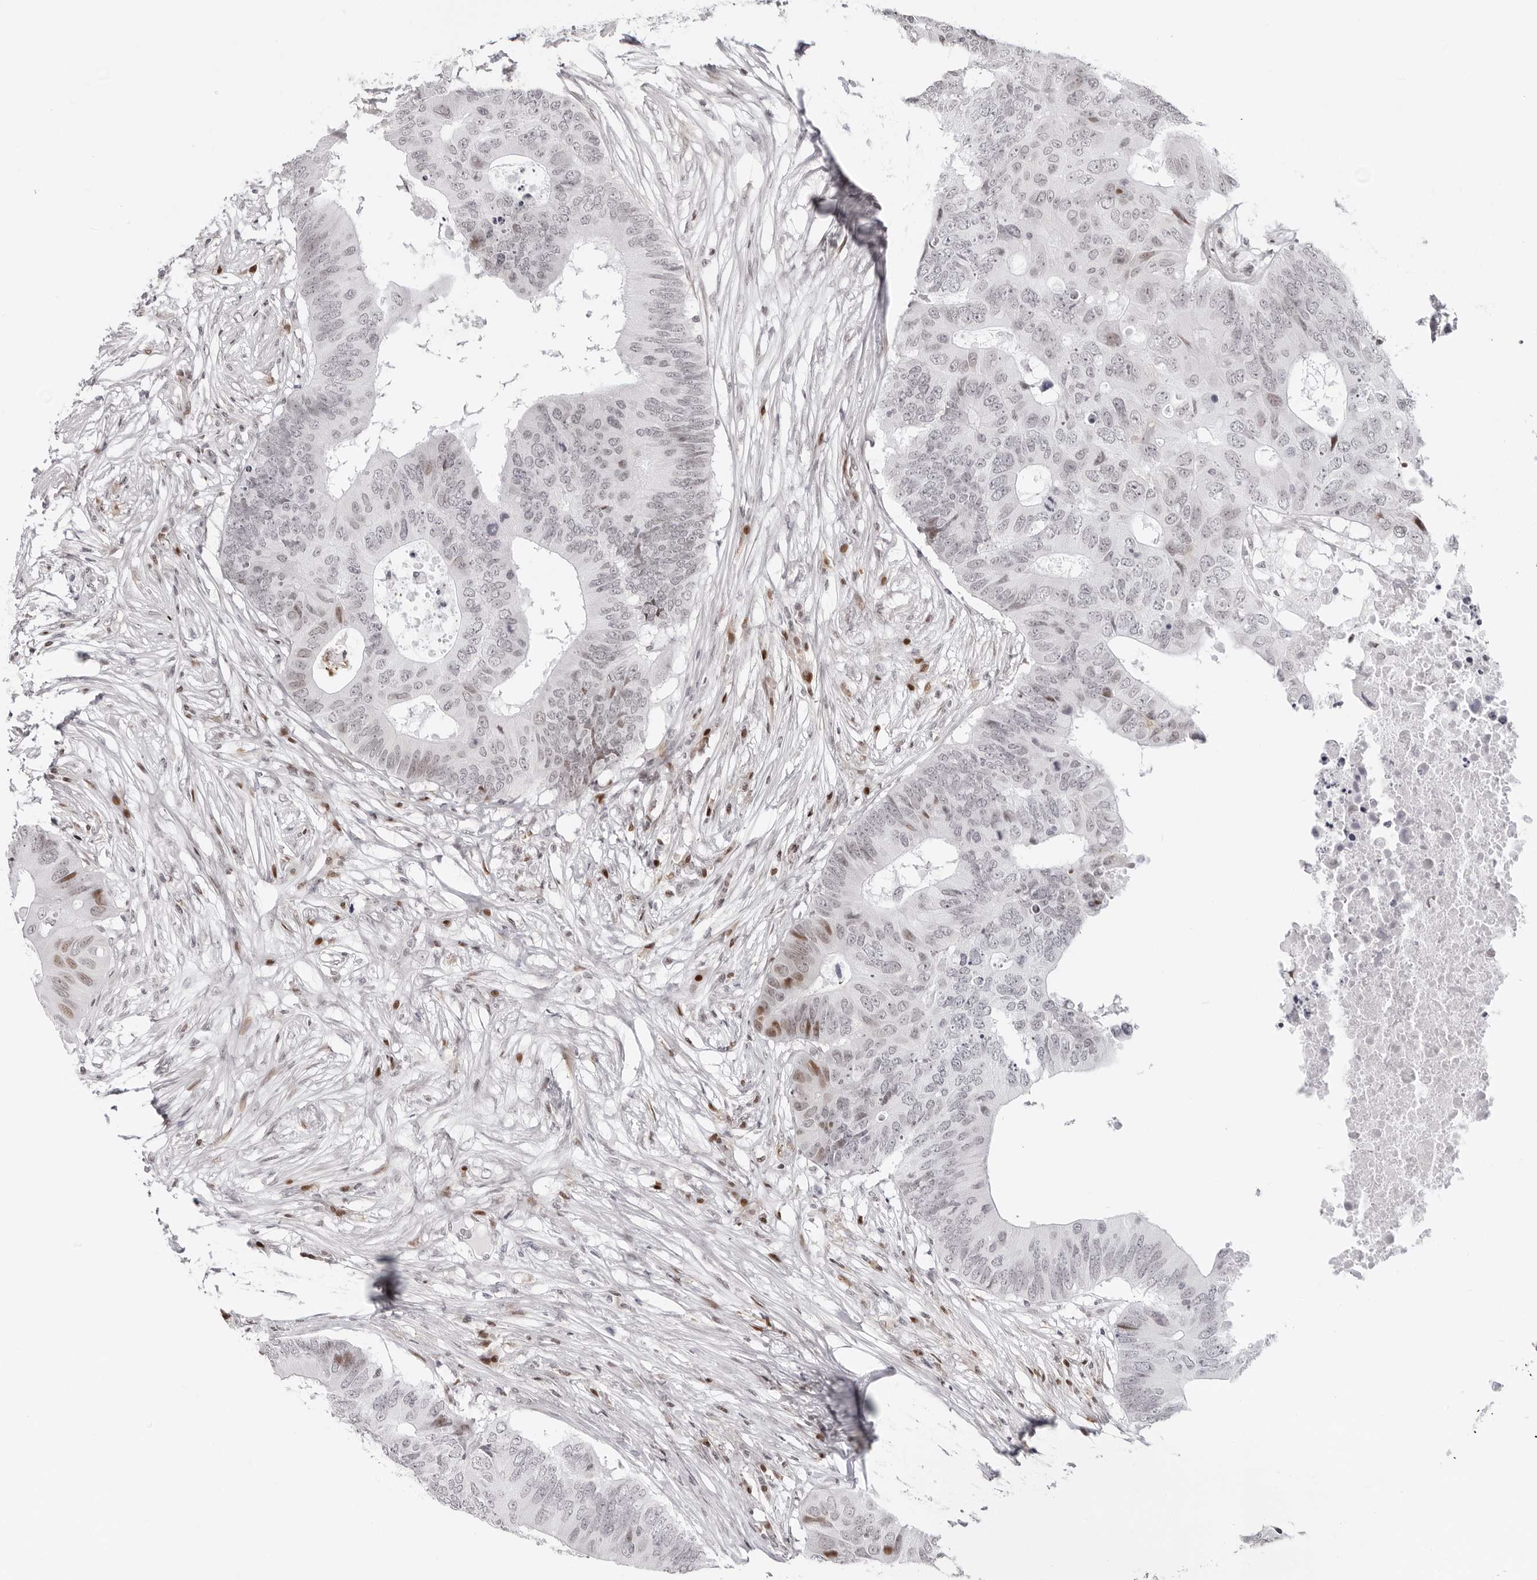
{"staining": {"intensity": "moderate", "quantity": "<25%", "location": "nuclear"}, "tissue": "colorectal cancer", "cell_type": "Tumor cells", "image_type": "cancer", "snomed": [{"axis": "morphology", "description": "Adenocarcinoma, NOS"}, {"axis": "topography", "description": "Colon"}], "caption": "Immunohistochemistry (IHC) (DAB (3,3'-diaminobenzidine)) staining of colorectal cancer exhibits moderate nuclear protein expression in about <25% of tumor cells. The staining was performed using DAB (3,3'-diaminobenzidine) to visualize the protein expression in brown, while the nuclei were stained in blue with hematoxylin (Magnification: 20x).", "gene": "NTPCR", "patient": {"sex": "male", "age": 71}}